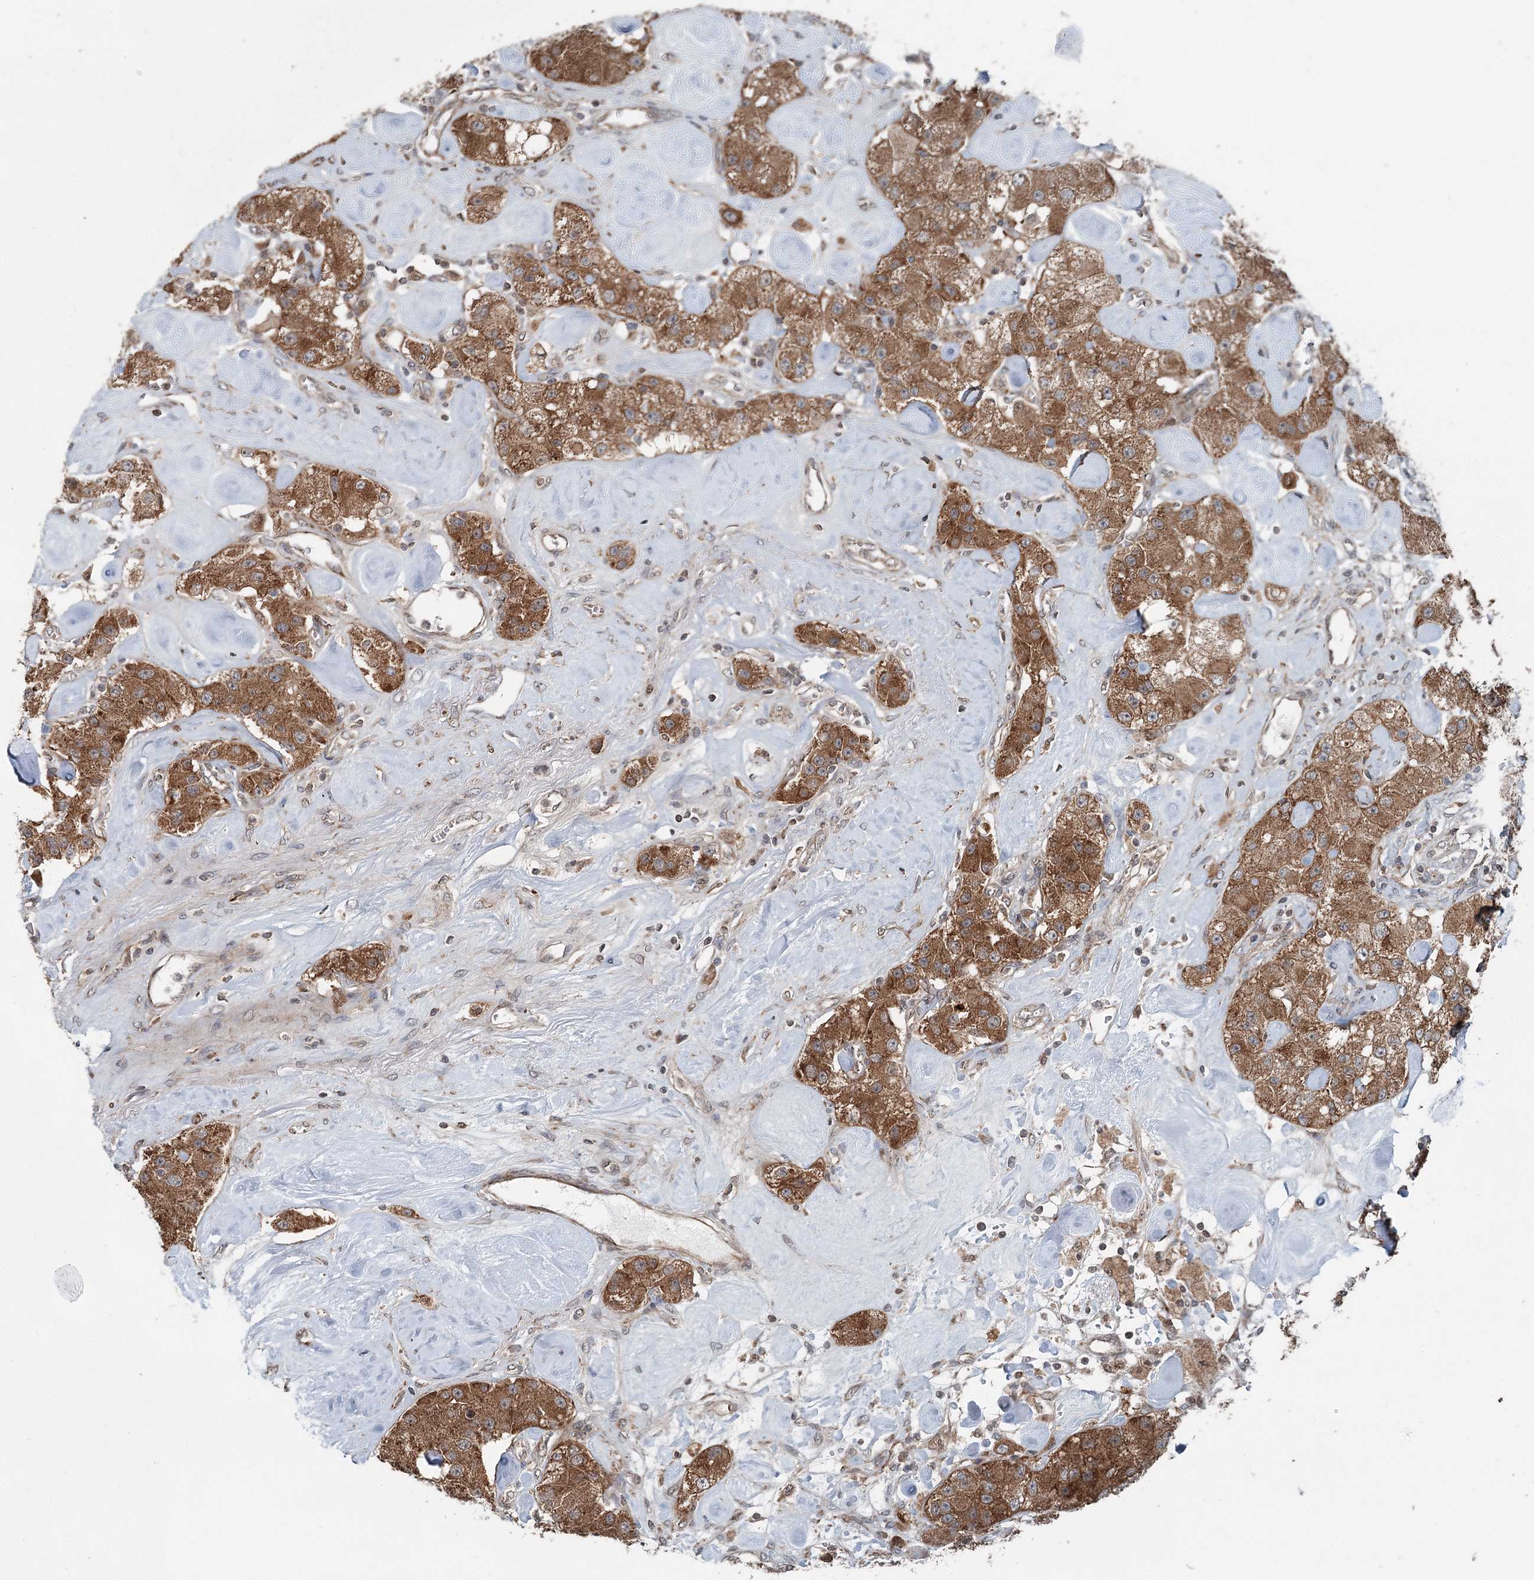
{"staining": {"intensity": "moderate", "quantity": ">75%", "location": "cytoplasmic/membranous"}, "tissue": "carcinoid", "cell_type": "Tumor cells", "image_type": "cancer", "snomed": [{"axis": "morphology", "description": "Carcinoid, malignant, NOS"}, {"axis": "topography", "description": "Pancreas"}], "caption": "Tumor cells exhibit moderate cytoplasmic/membranous positivity in about >75% of cells in carcinoid. The staining is performed using DAB (3,3'-diaminobenzidine) brown chromogen to label protein expression. The nuclei are counter-stained blue using hematoxylin.", "gene": "WAPL", "patient": {"sex": "male", "age": 41}}